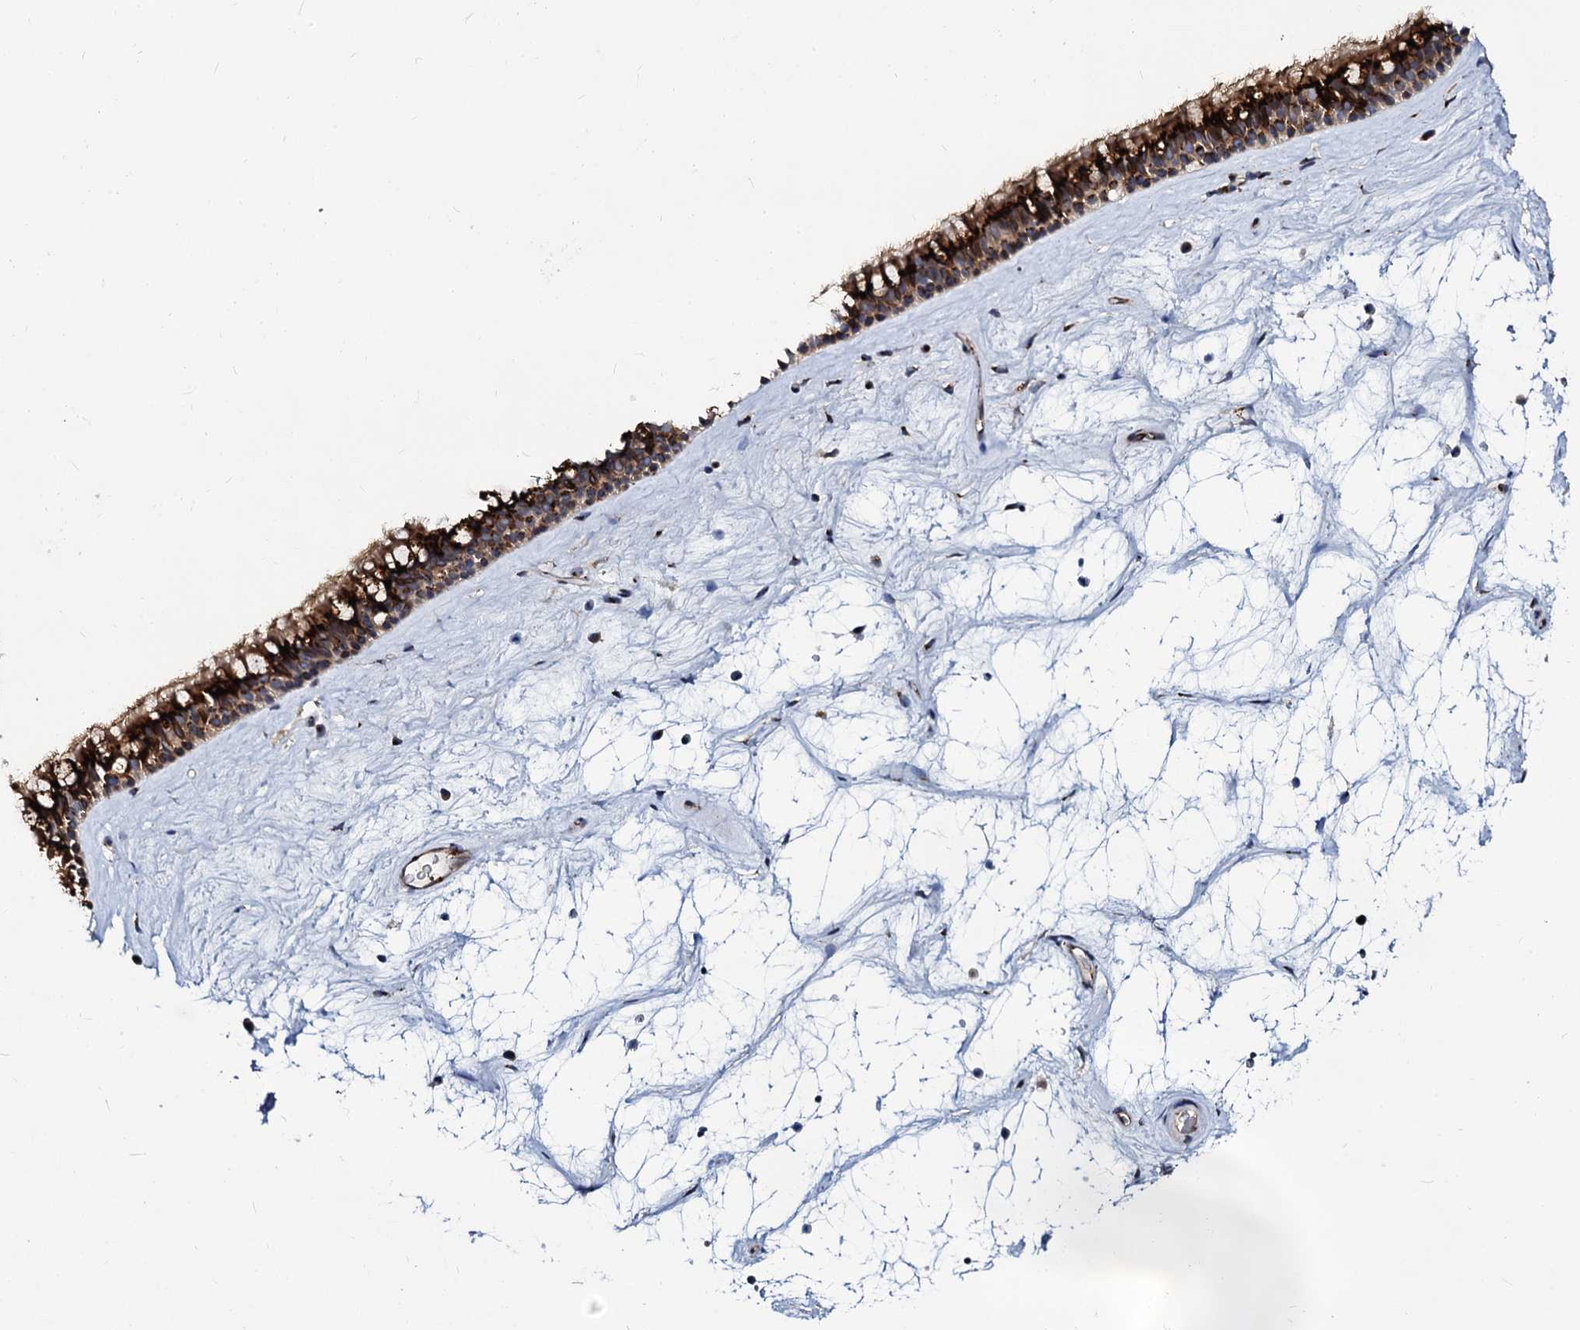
{"staining": {"intensity": "strong", "quantity": ">75%", "location": "cytoplasmic/membranous"}, "tissue": "nasopharynx", "cell_type": "Respiratory epithelial cells", "image_type": "normal", "snomed": [{"axis": "morphology", "description": "Normal tissue, NOS"}, {"axis": "topography", "description": "Nasopharynx"}], "caption": "Immunohistochemical staining of normal human nasopharynx reveals high levels of strong cytoplasmic/membranous positivity in approximately >75% of respiratory epithelial cells.", "gene": "TMCO3", "patient": {"sex": "male", "age": 64}}